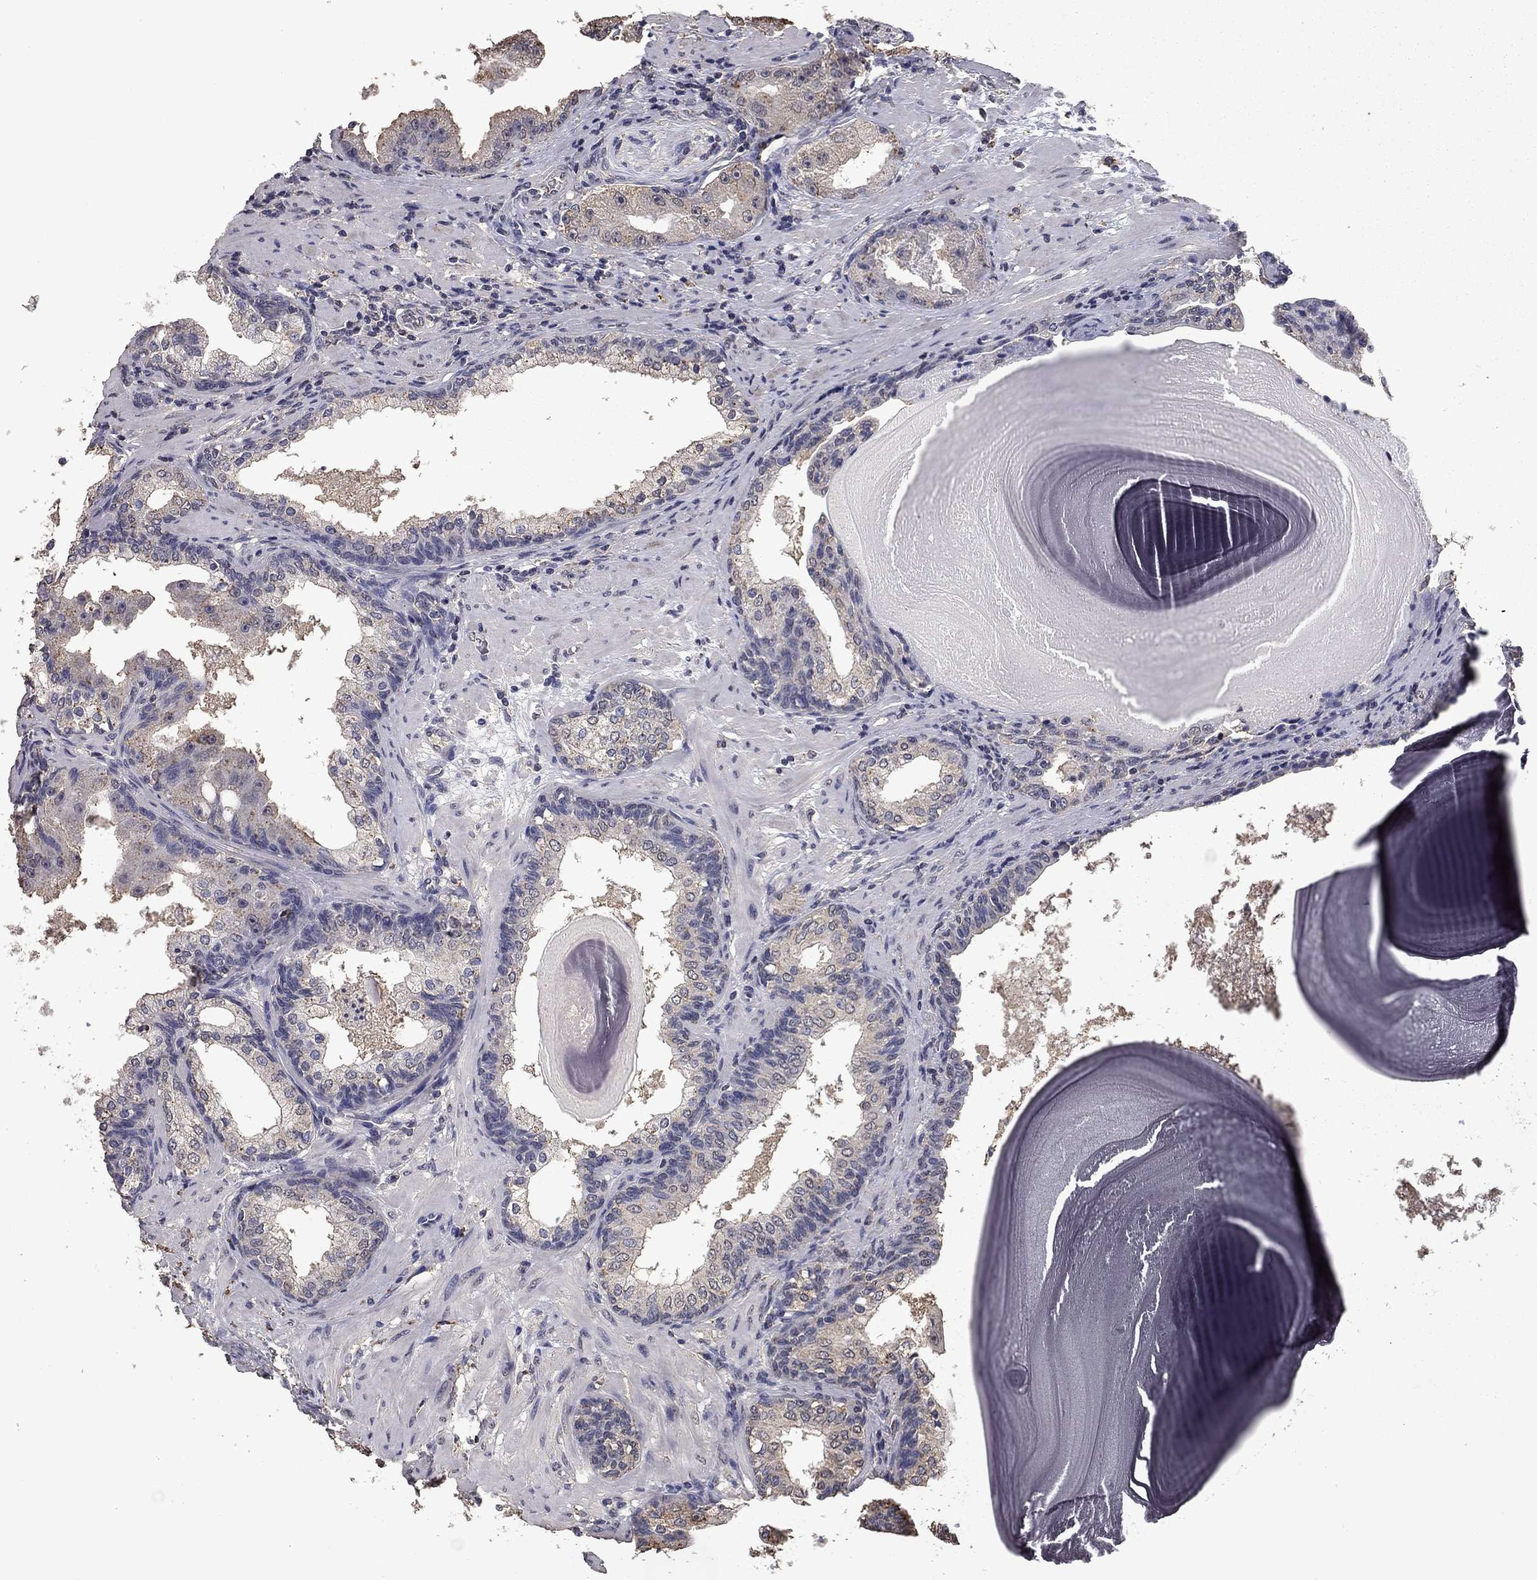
{"staining": {"intensity": "negative", "quantity": "none", "location": "none"}, "tissue": "prostate cancer", "cell_type": "Tumor cells", "image_type": "cancer", "snomed": [{"axis": "morphology", "description": "Adenocarcinoma, Low grade"}, {"axis": "topography", "description": "Prostate"}], "caption": "Immunohistochemistry (IHC) micrograph of prostate cancer stained for a protein (brown), which demonstrates no expression in tumor cells.", "gene": "MFAP3L", "patient": {"sex": "male", "age": 62}}